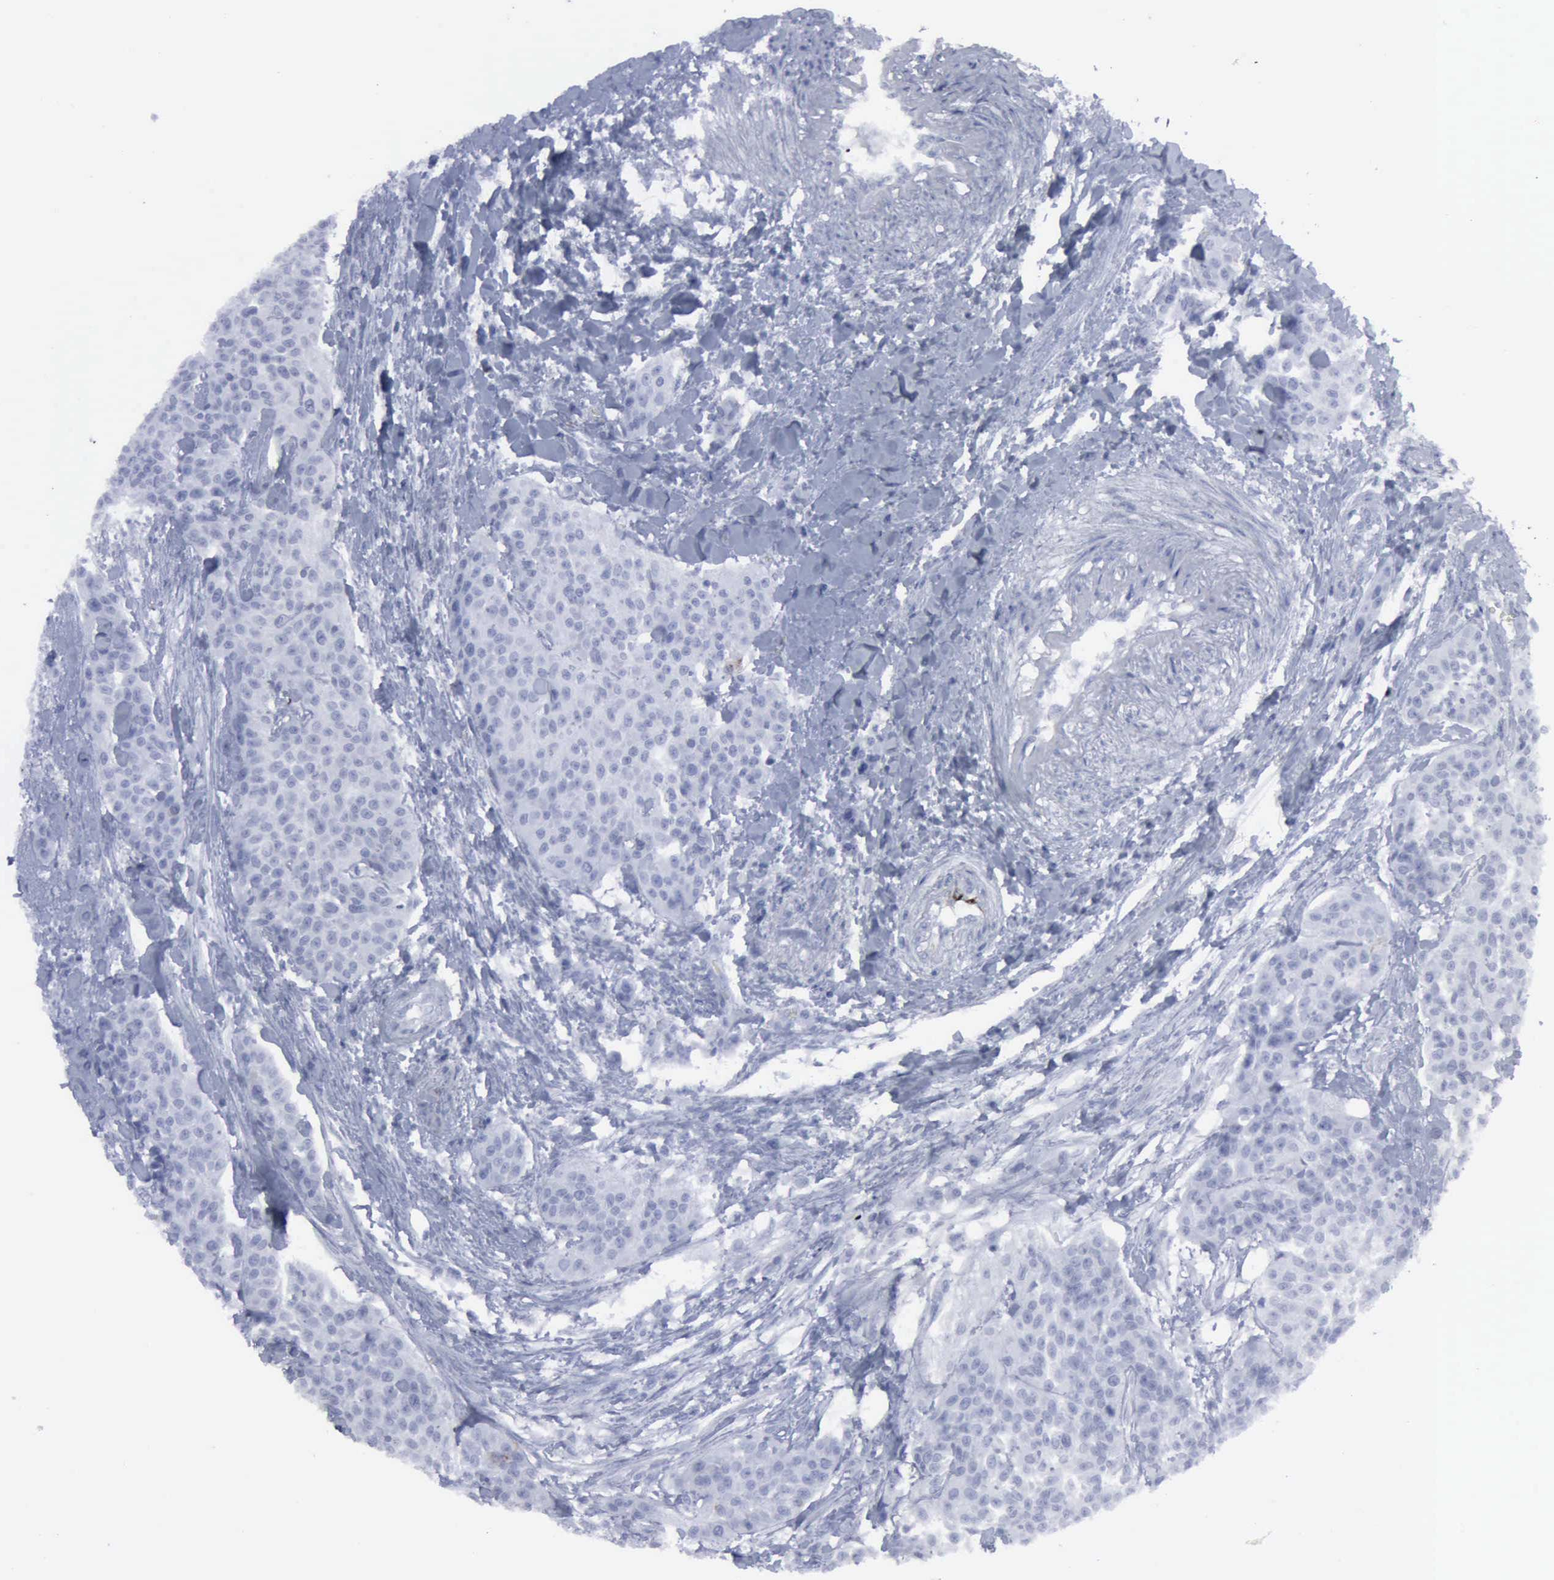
{"staining": {"intensity": "negative", "quantity": "none", "location": "none"}, "tissue": "urothelial cancer", "cell_type": "Tumor cells", "image_type": "cancer", "snomed": [{"axis": "morphology", "description": "Urothelial carcinoma, High grade"}, {"axis": "topography", "description": "Urinary bladder"}], "caption": "Histopathology image shows no protein positivity in tumor cells of high-grade urothelial carcinoma tissue. Nuclei are stained in blue.", "gene": "VCAM1", "patient": {"sex": "male", "age": 56}}